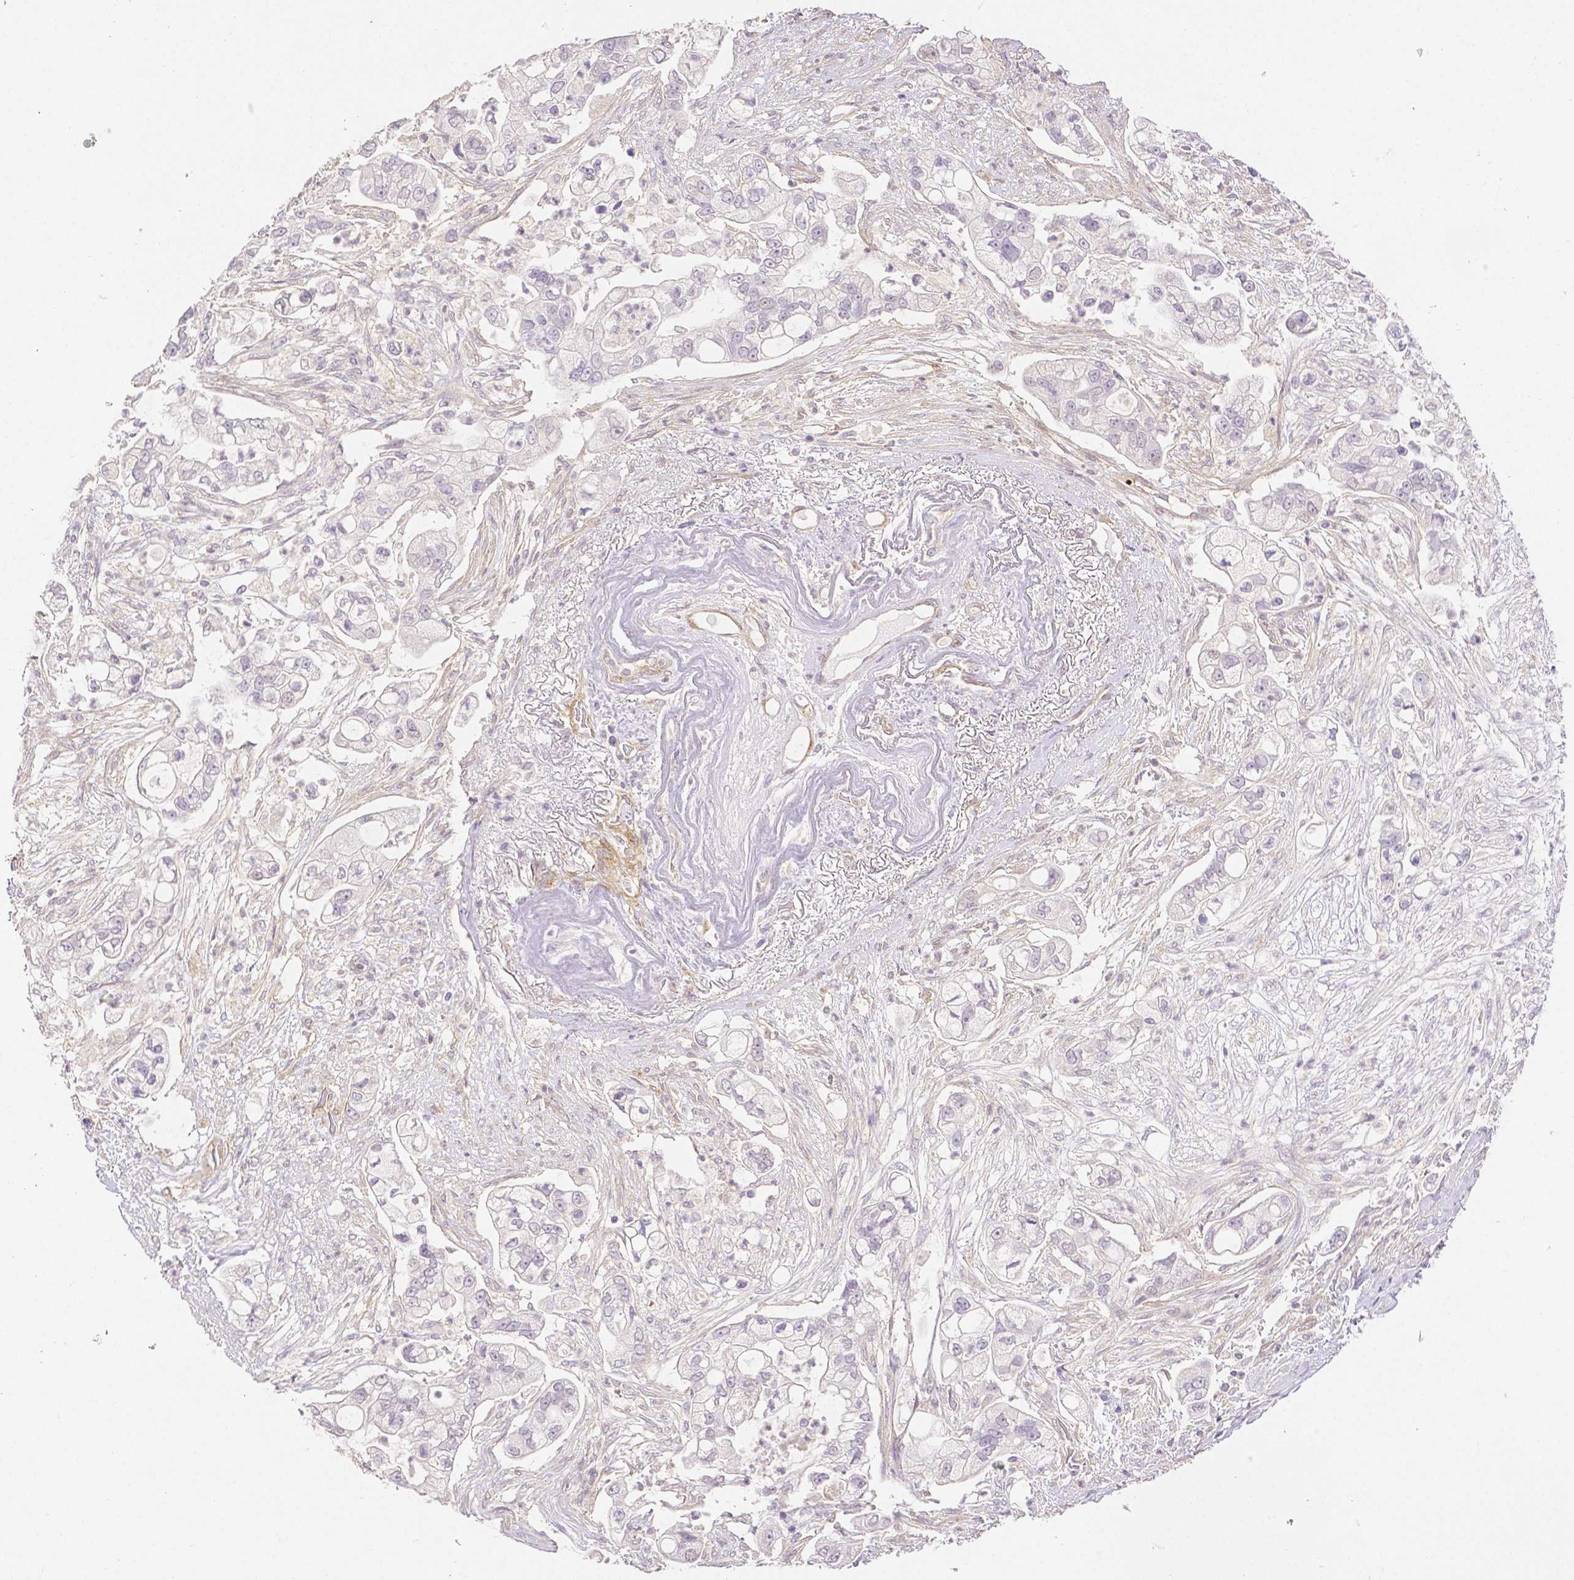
{"staining": {"intensity": "negative", "quantity": "none", "location": "none"}, "tissue": "pancreatic cancer", "cell_type": "Tumor cells", "image_type": "cancer", "snomed": [{"axis": "morphology", "description": "Adenocarcinoma, NOS"}, {"axis": "topography", "description": "Pancreas"}], "caption": "Human pancreatic adenocarcinoma stained for a protein using immunohistochemistry reveals no expression in tumor cells.", "gene": "THY1", "patient": {"sex": "female", "age": 69}}